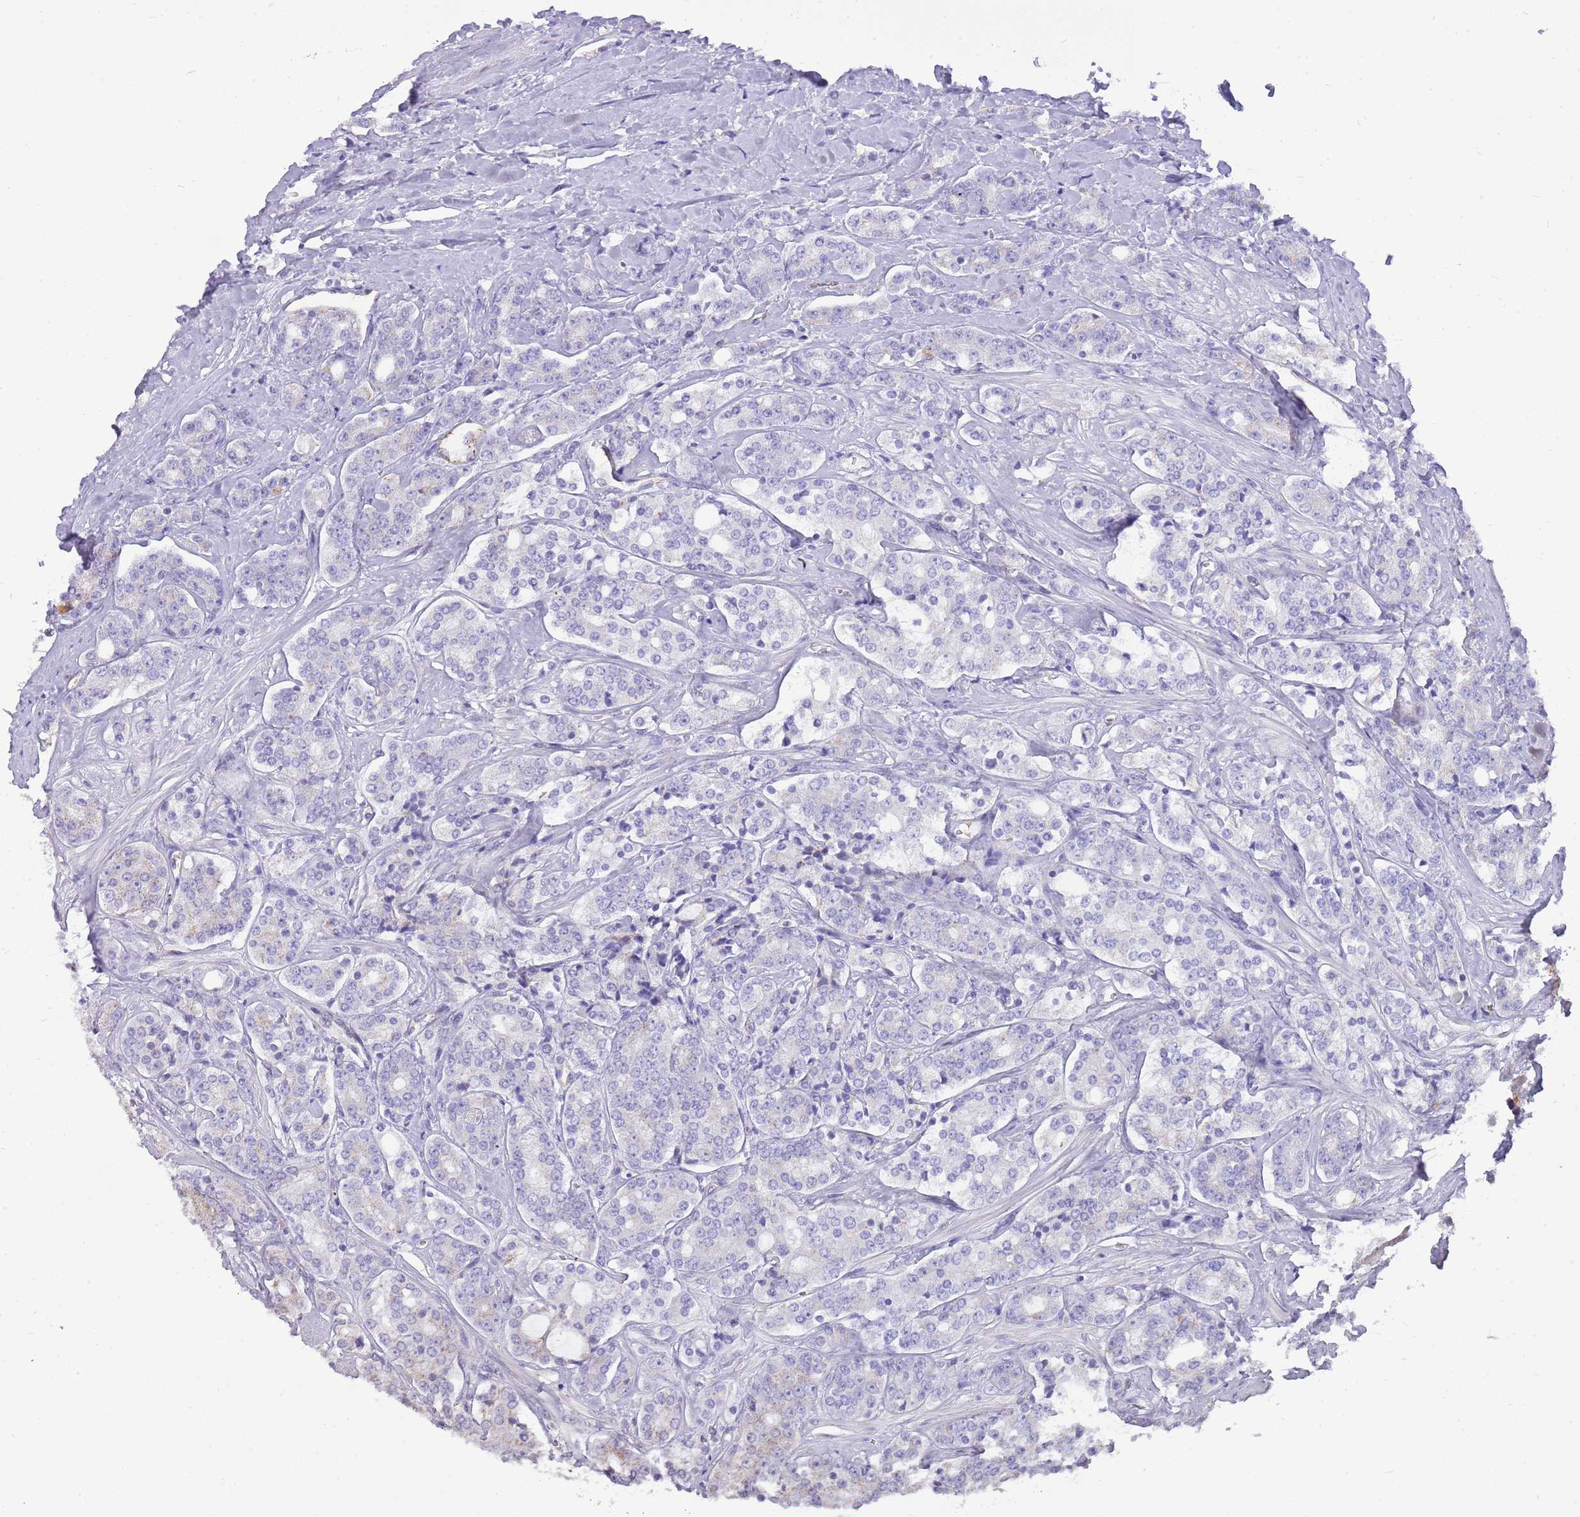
{"staining": {"intensity": "negative", "quantity": "none", "location": "none"}, "tissue": "prostate cancer", "cell_type": "Tumor cells", "image_type": "cancer", "snomed": [{"axis": "morphology", "description": "Adenocarcinoma, High grade"}, {"axis": "topography", "description": "Prostate"}], "caption": "Protein analysis of high-grade adenocarcinoma (prostate) shows no significant staining in tumor cells.", "gene": "PCNX1", "patient": {"sex": "male", "age": 62}}